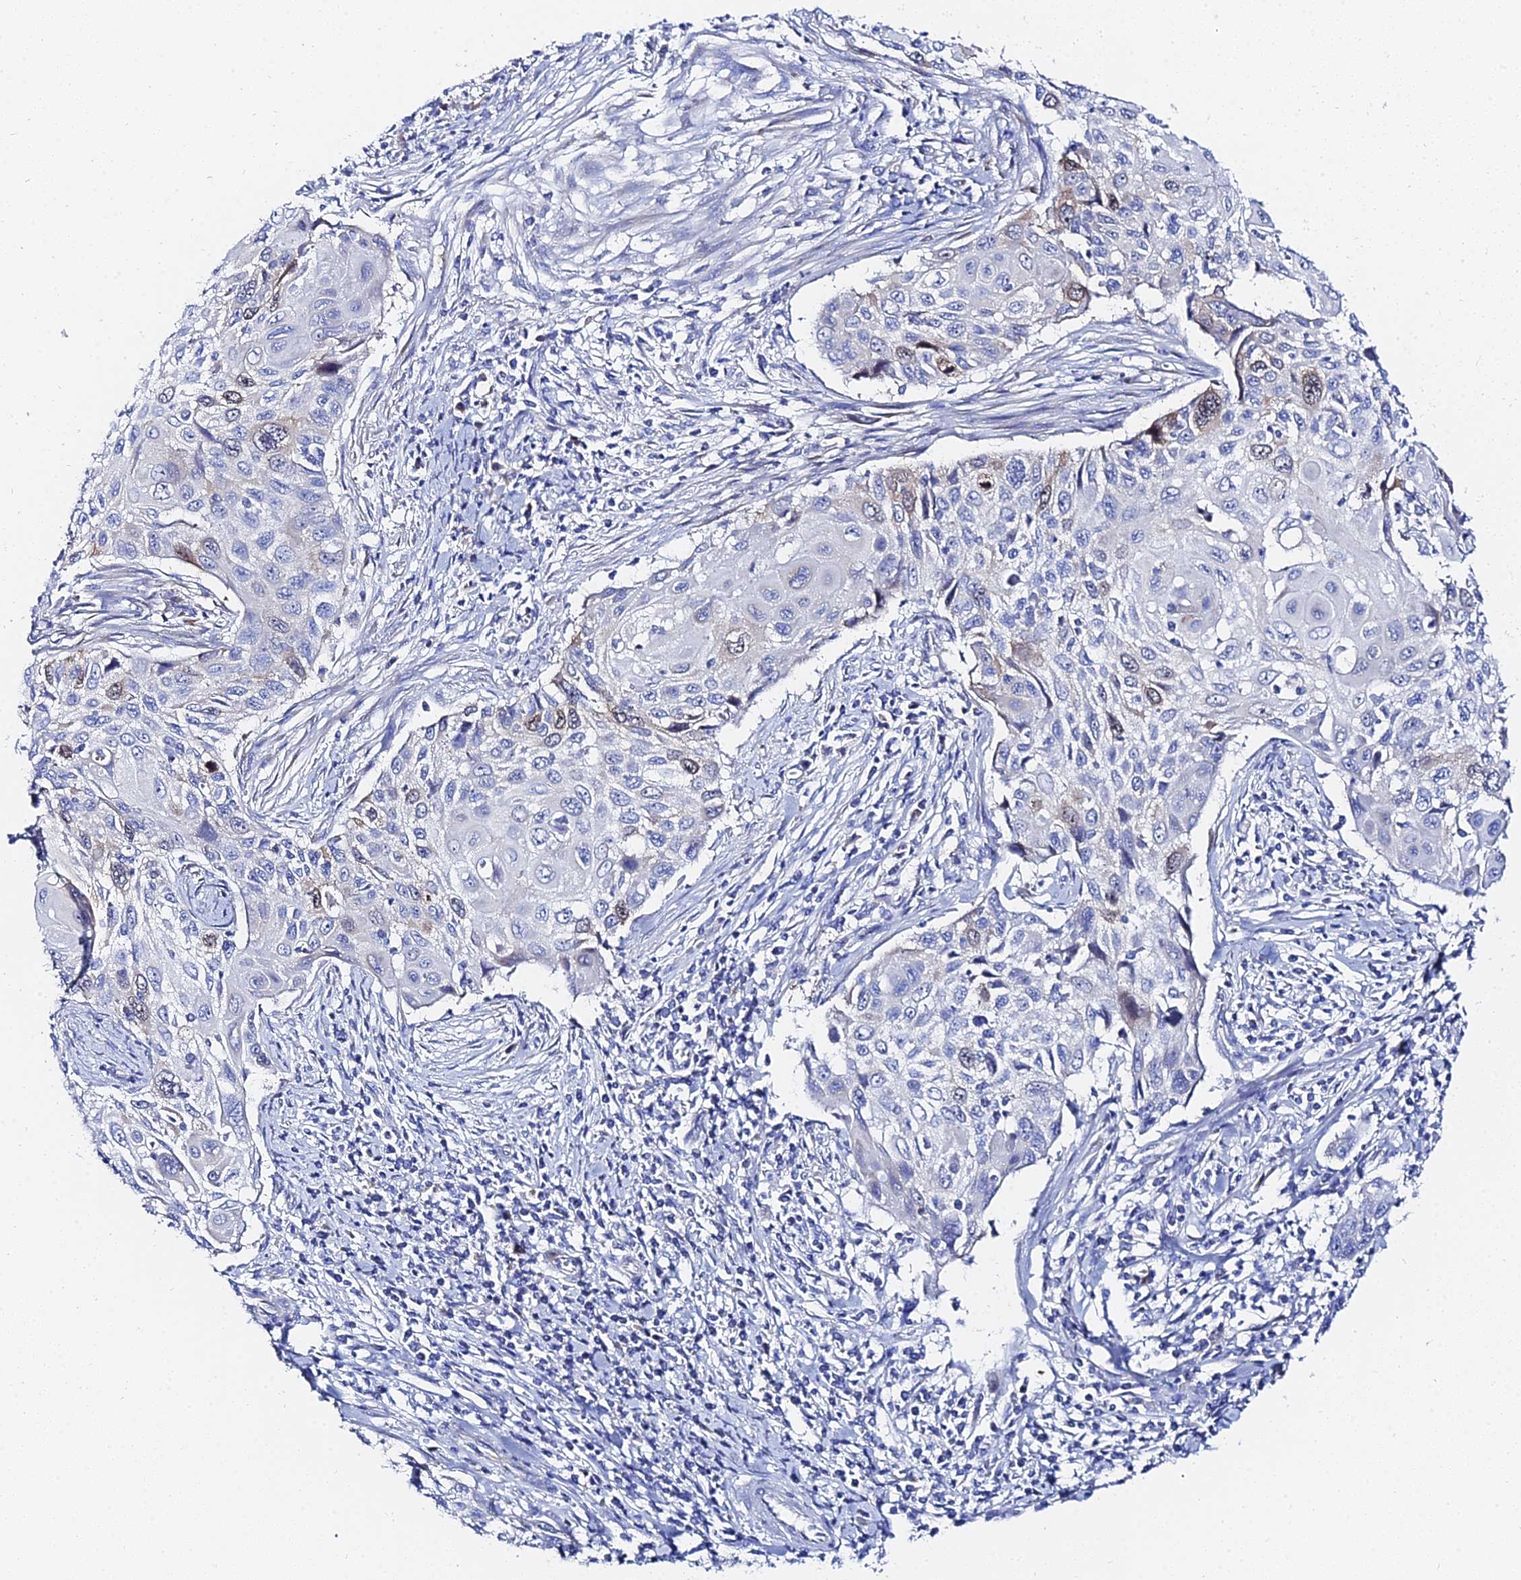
{"staining": {"intensity": "weak", "quantity": "<25%", "location": "cytoplasmic/membranous,nuclear"}, "tissue": "cervical cancer", "cell_type": "Tumor cells", "image_type": "cancer", "snomed": [{"axis": "morphology", "description": "Squamous cell carcinoma, NOS"}, {"axis": "topography", "description": "Cervix"}], "caption": "A high-resolution histopathology image shows IHC staining of cervical squamous cell carcinoma, which displays no significant expression in tumor cells.", "gene": "PTTG1", "patient": {"sex": "female", "age": 70}}